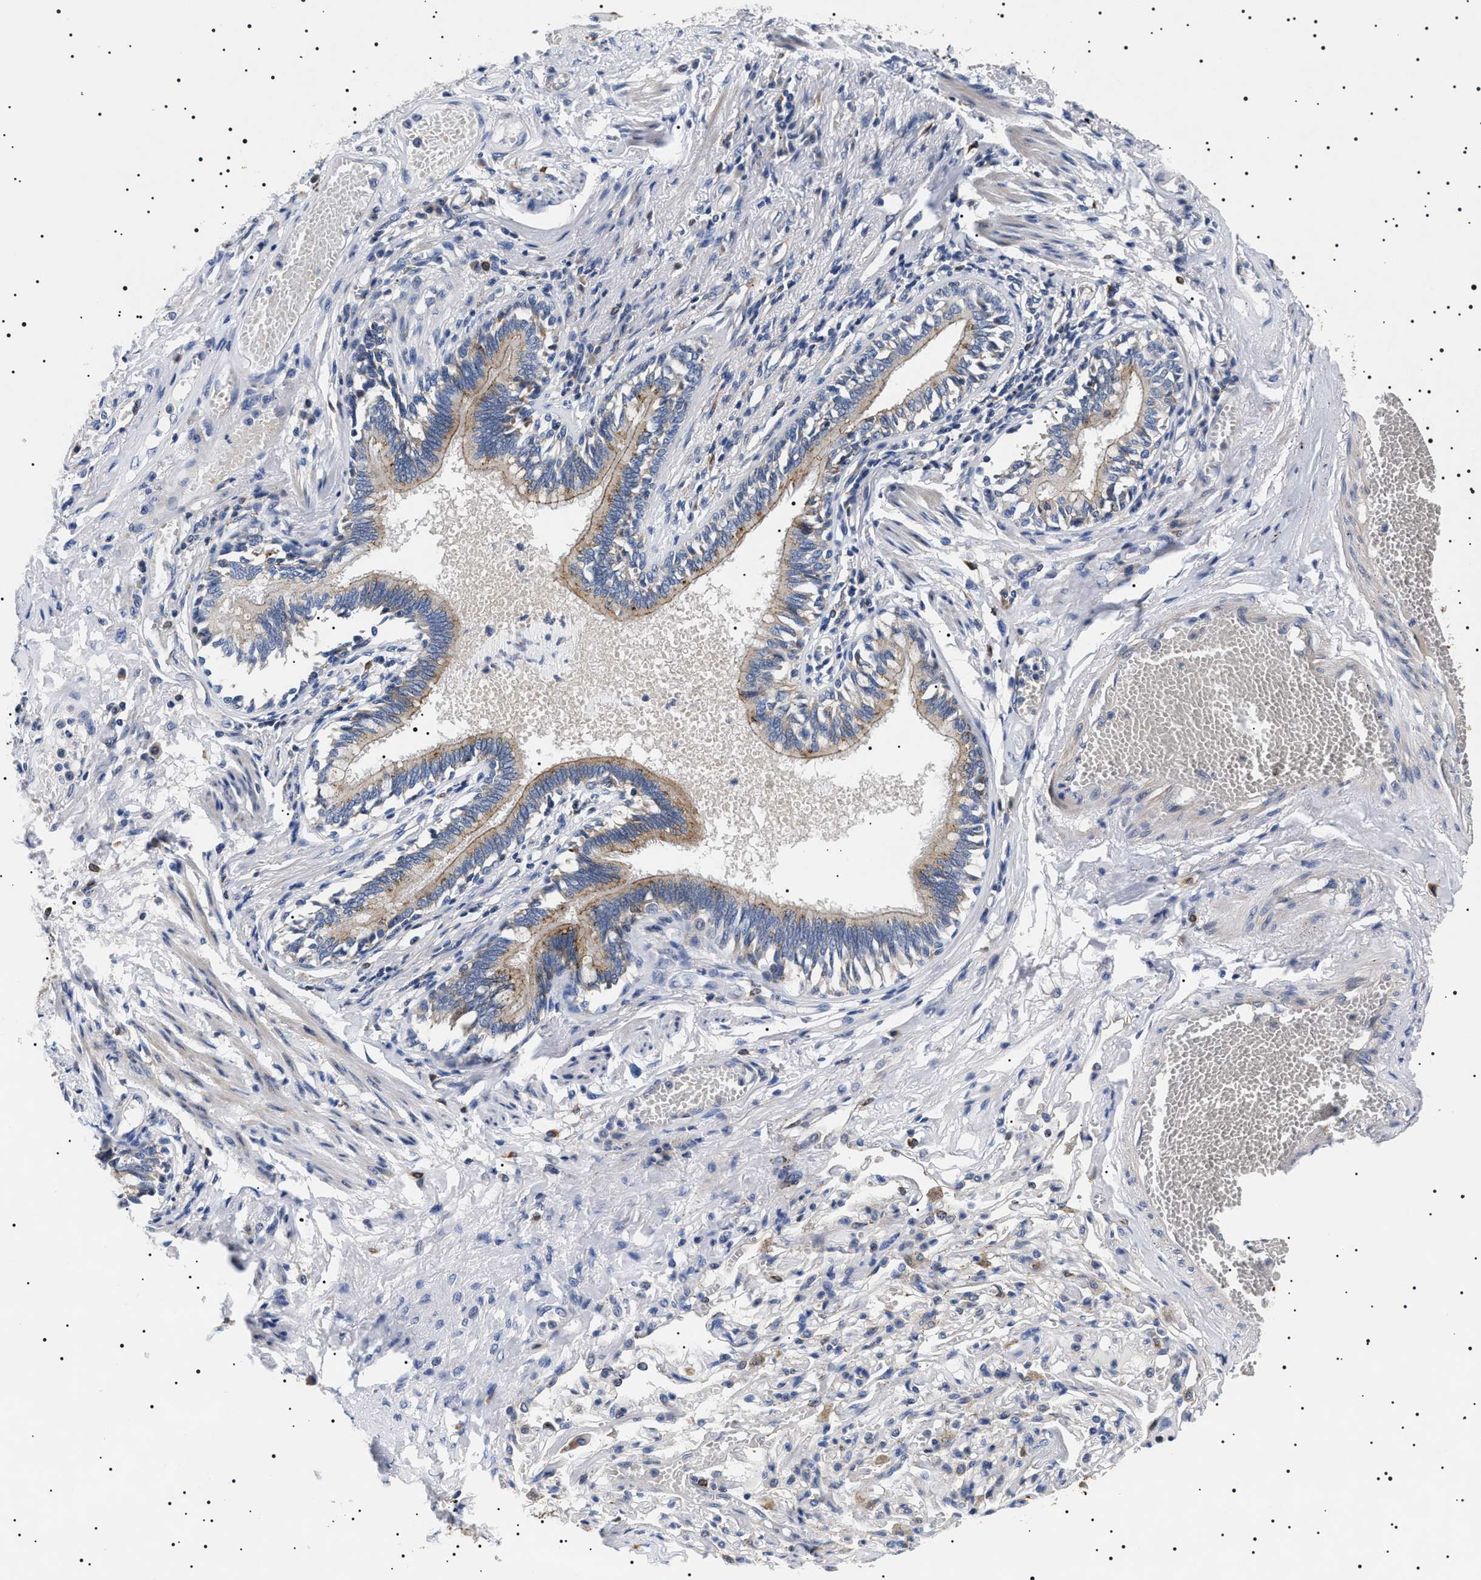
{"staining": {"intensity": "moderate", "quantity": "25%-75%", "location": "cytoplasmic/membranous"}, "tissue": "bronchus", "cell_type": "Respiratory epithelial cells", "image_type": "normal", "snomed": [{"axis": "morphology", "description": "Normal tissue, NOS"}, {"axis": "morphology", "description": "Inflammation, NOS"}, {"axis": "topography", "description": "Cartilage tissue"}, {"axis": "topography", "description": "Lung"}], "caption": "DAB immunohistochemical staining of benign bronchus displays moderate cytoplasmic/membranous protein positivity in about 25%-75% of respiratory epithelial cells.", "gene": "SLC4A7", "patient": {"sex": "male", "age": 71}}